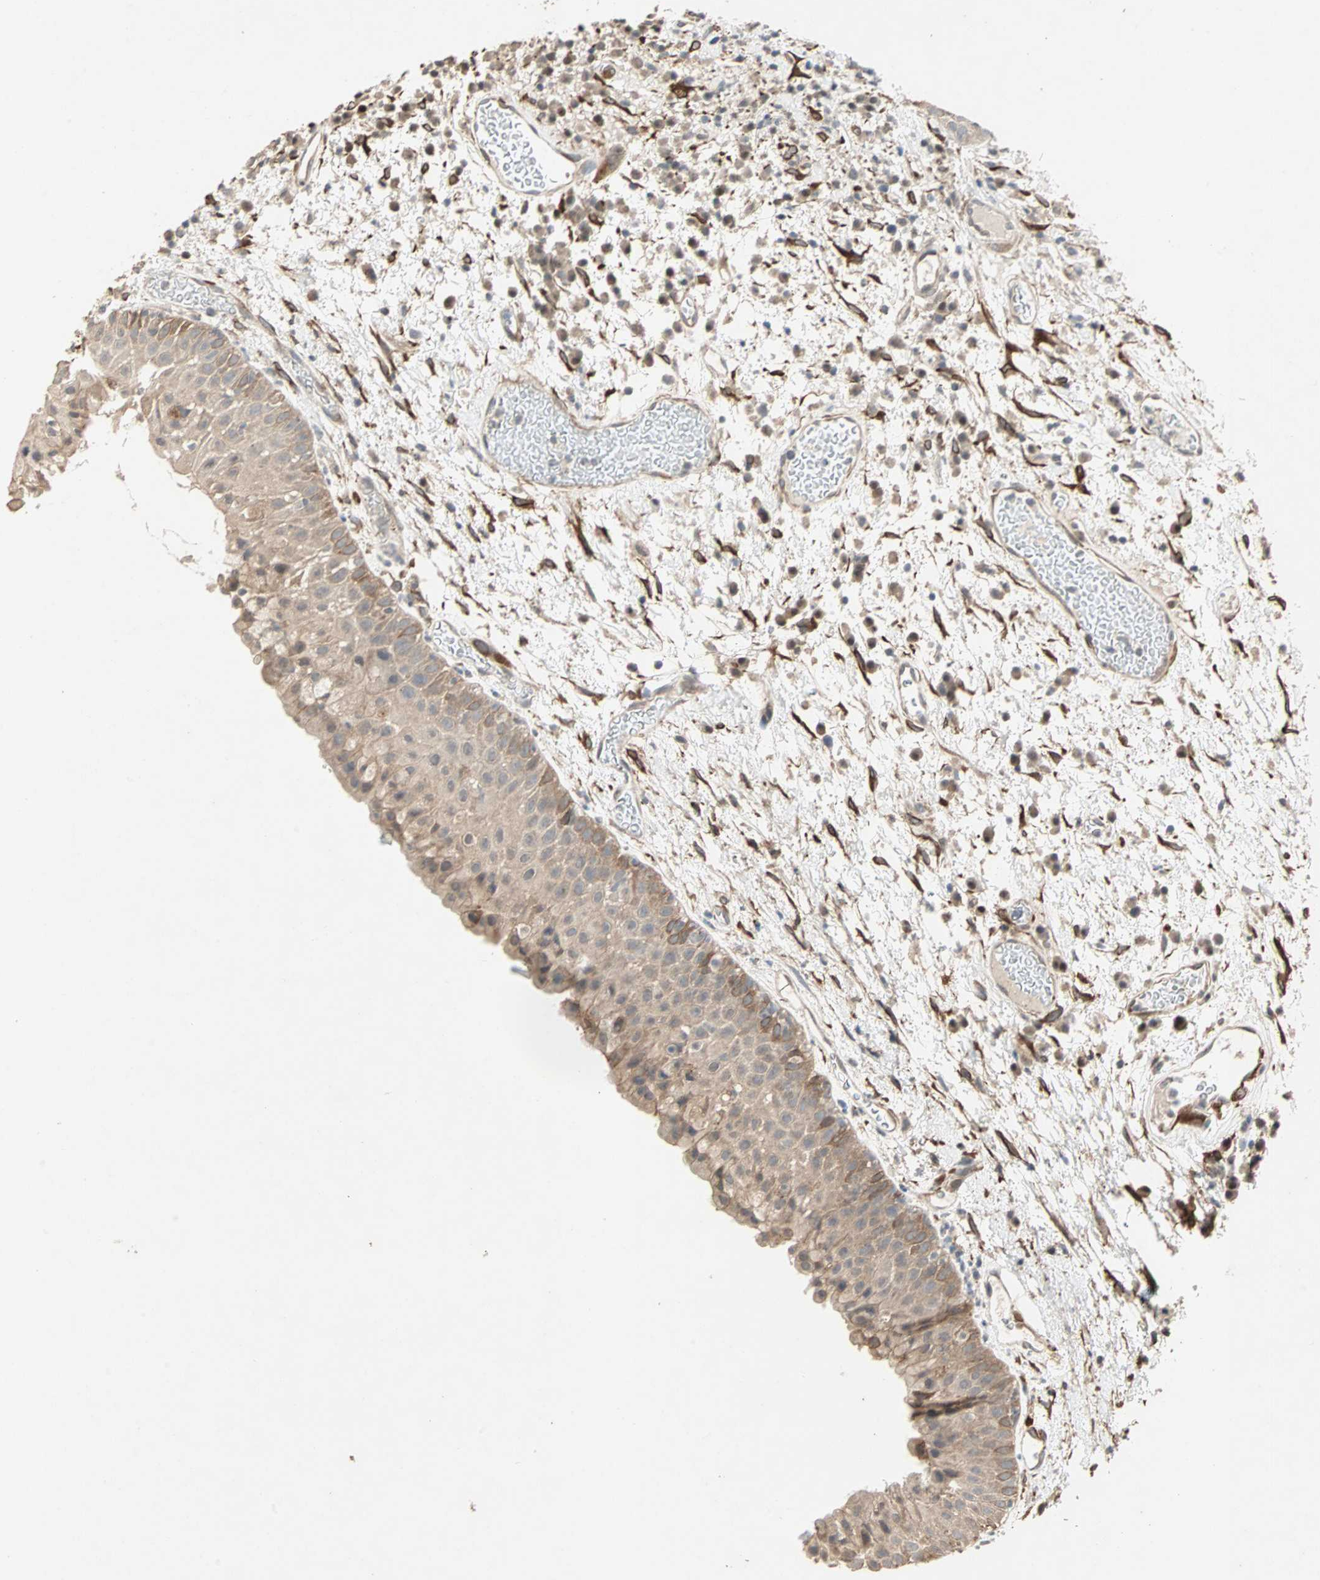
{"staining": {"intensity": "weak", "quantity": "25%-75%", "location": "cytoplasmic/membranous"}, "tissue": "head and neck cancer", "cell_type": "Tumor cells", "image_type": "cancer", "snomed": [{"axis": "morphology", "description": "Squamous cell carcinoma, NOS"}, {"axis": "topography", "description": "Head-Neck"}], "caption": "Head and neck squamous cell carcinoma stained with a protein marker reveals weak staining in tumor cells.", "gene": "TRPV4", "patient": {"sex": "male", "age": 62}}